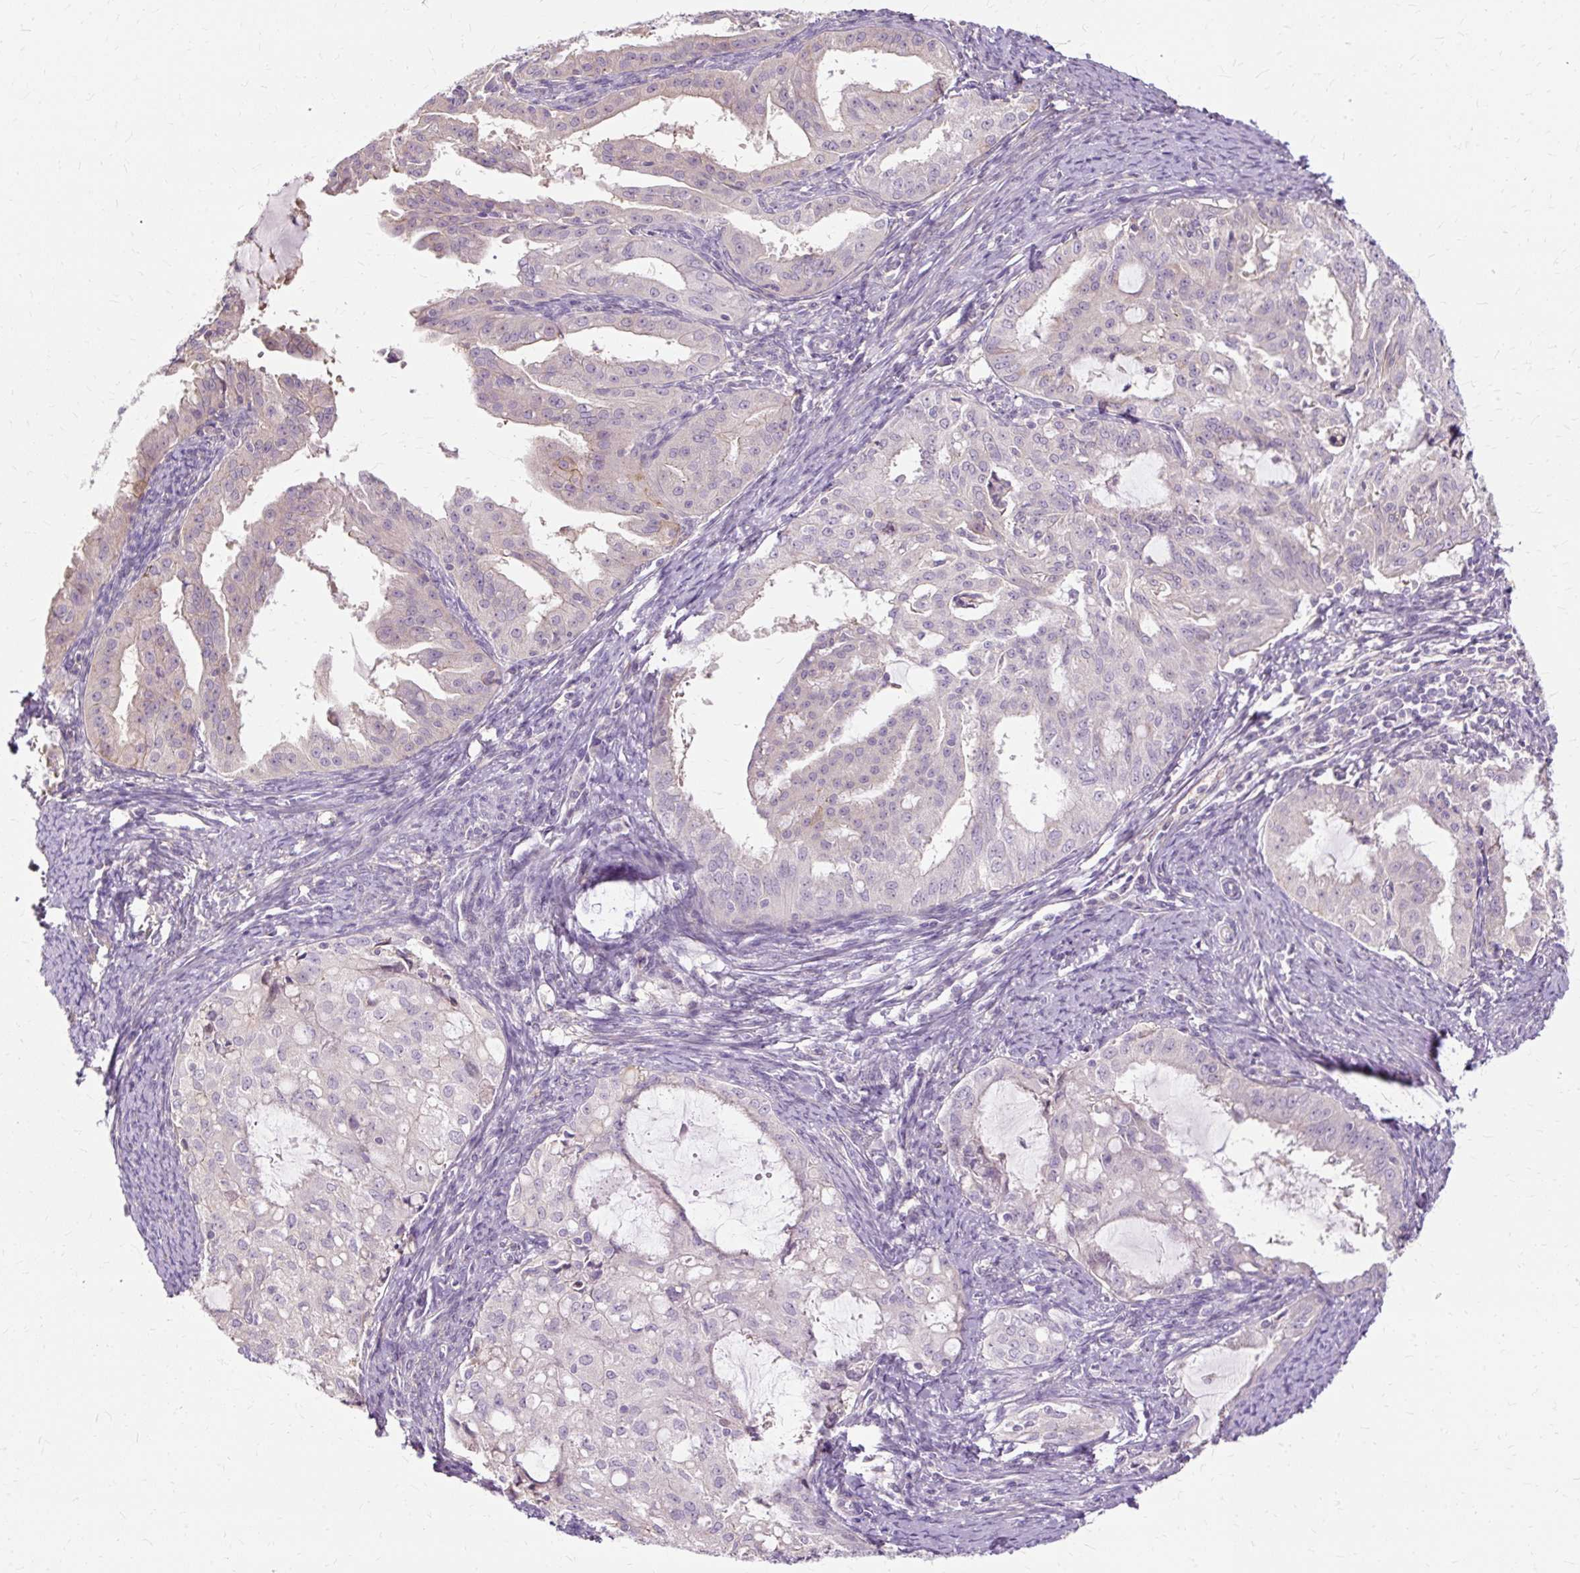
{"staining": {"intensity": "negative", "quantity": "none", "location": "none"}, "tissue": "endometrial cancer", "cell_type": "Tumor cells", "image_type": "cancer", "snomed": [{"axis": "morphology", "description": "Adenocarcinoma, NOS"}, {"axis": "topography", "description": "Endometrium"}], "caption": "Tumor cells are negative for brown protein staining in endometrial cancer.", "gene": "TSPAN8", "patient": {"sex": "female", "age": 70}}